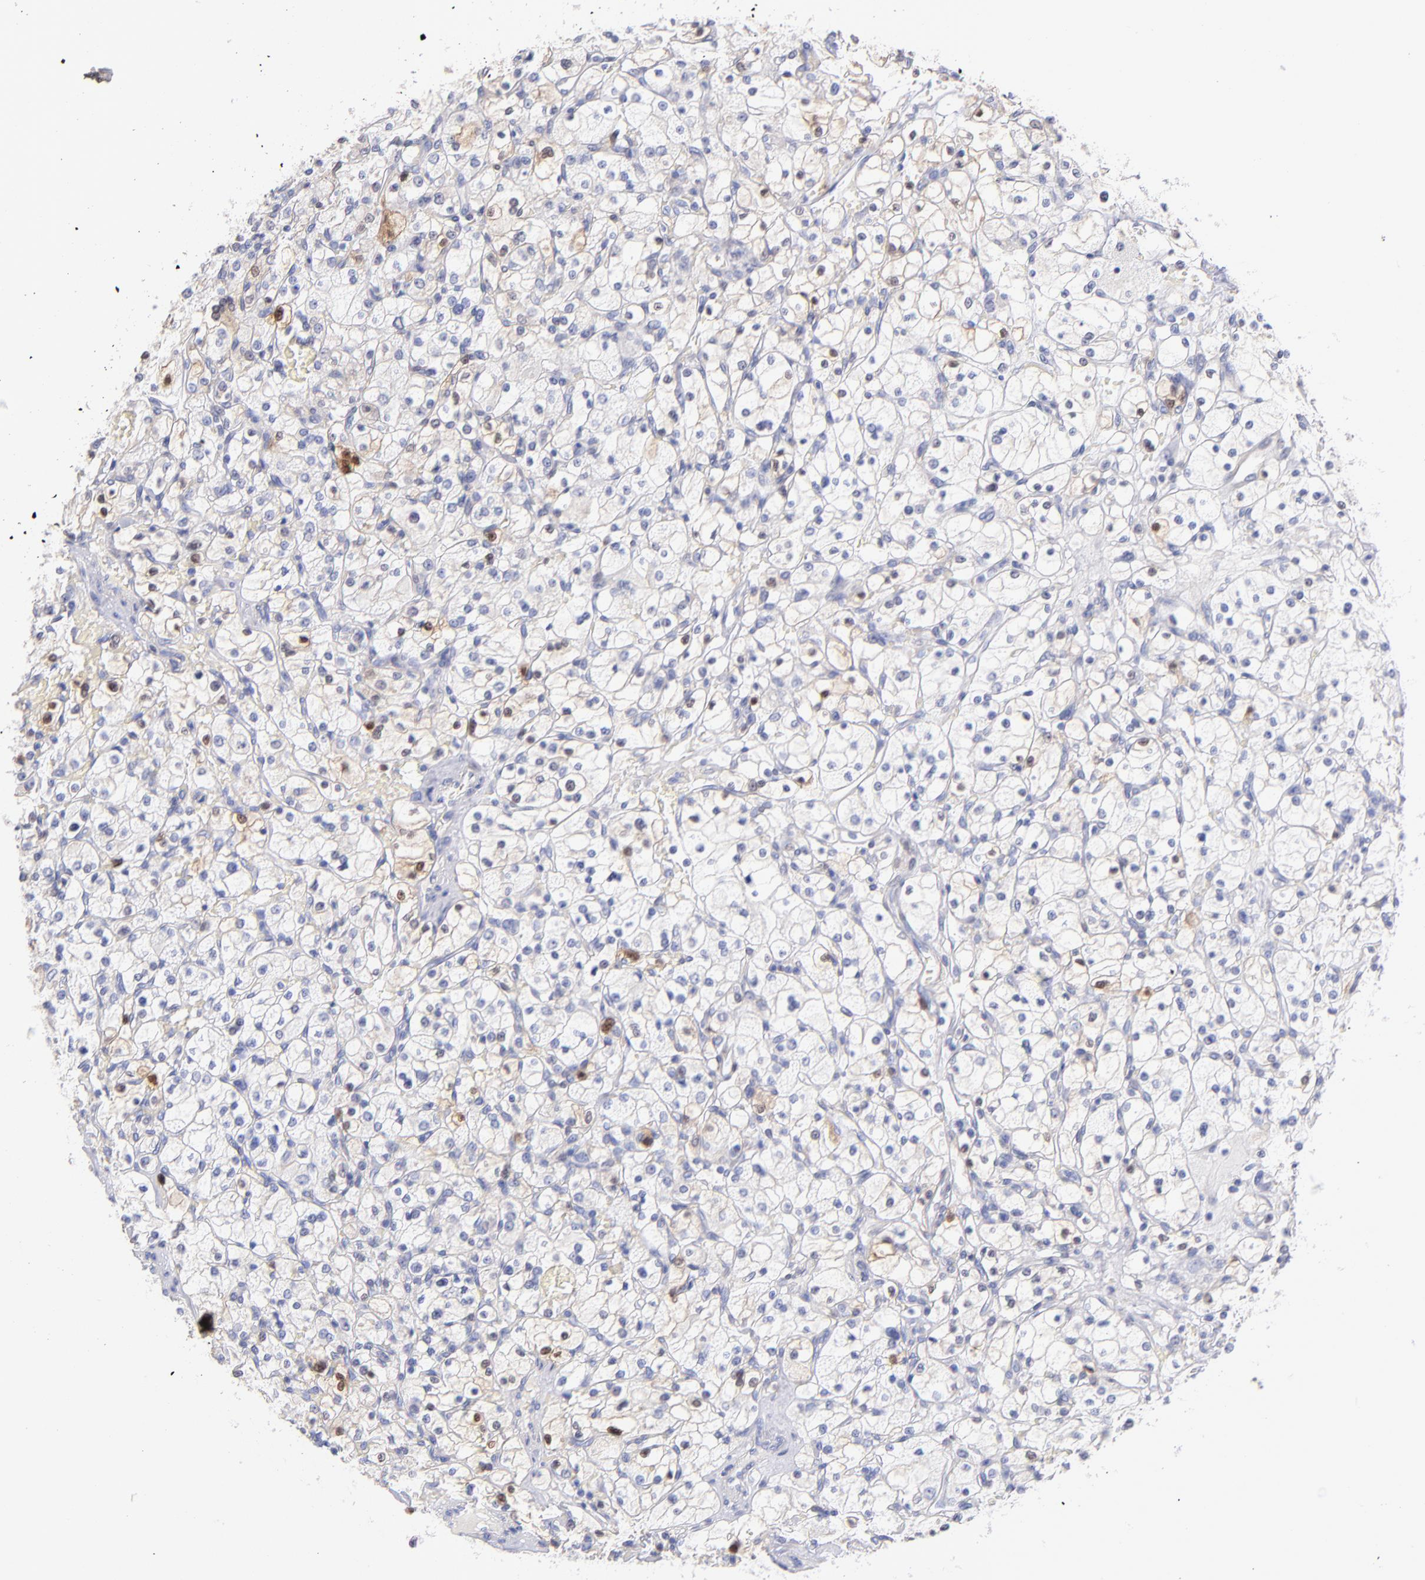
{"staining": {"intensity": "moderate", "quantity": "<25%", "location": "cytoplasmic/membranous,nuclear"}, "tissue": "renal cancer", "cell_type": "Tumor cells", "image_type": "cancer", "snomed": [{"axis": "morphology", "description": "Adenocarcinoma, NOS"}, {"axis": "topography", "description": "Kidney"}], "caption": "Tumor cells reveal low levels of moderate cytoplasmic/membranous and nuclear positivity in about <25% of cells in human renal adenocarcinoma. Nuclei are stained in blue.", "gene": "SCGN", "patient": {"sex": "female", "age": 83}}